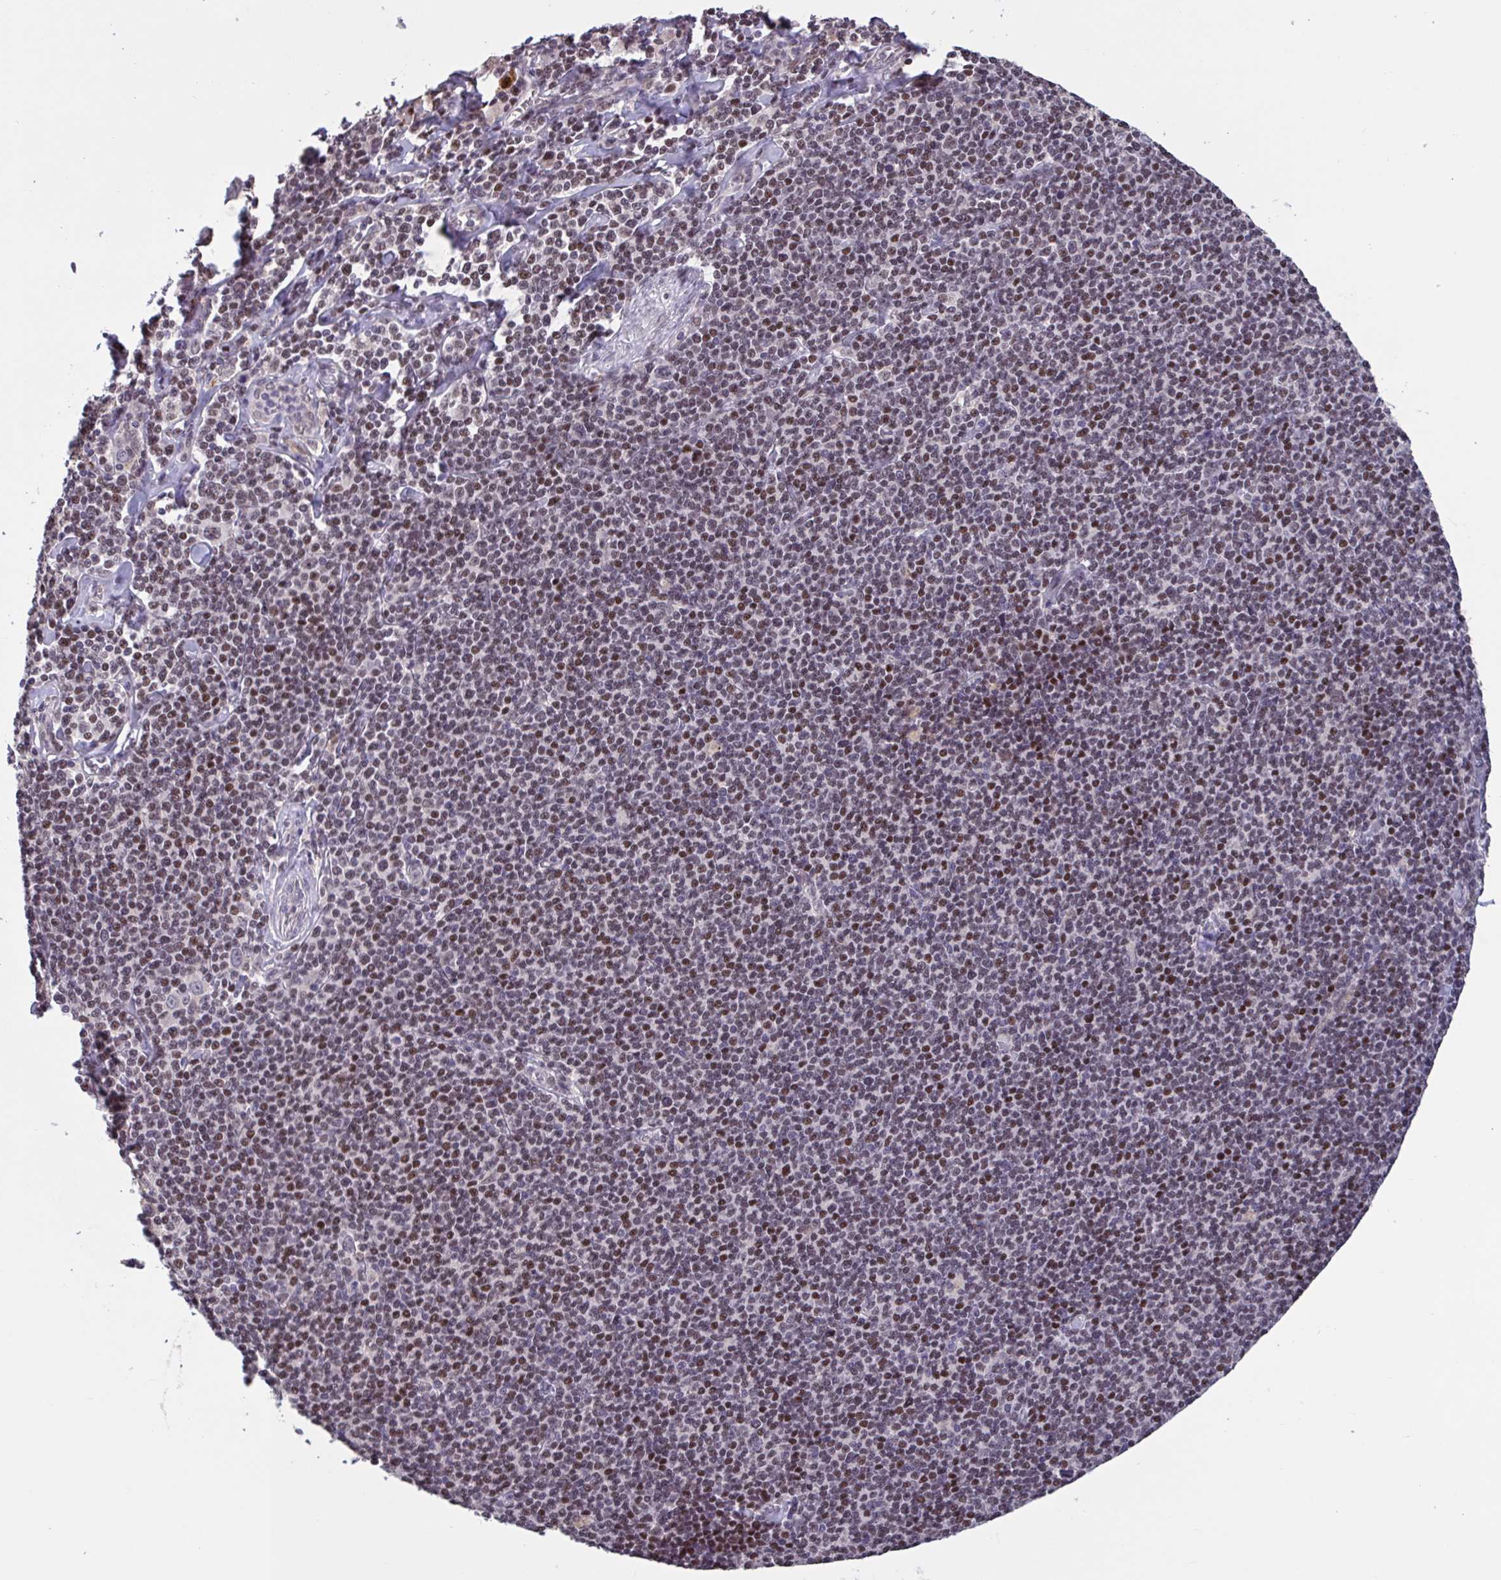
{"staining": {"intensity": "moderate", "quantity": "25%-75%", "location": "nuclear"}, "tissue": "stomach cancer", "cell_type": "Tumor cells", "image_type": "cancer", "snomed": [{"axis": "morphology", "description": "Adenocarcinoma, NOS"}, {"axis": "topography", "description": "Stomach, upper"}], "caption": "Approximately 25%-75% of tumor cells in stomach cancer (adenocarcinoma) display moderate nuclear protein positivity as visualized by brown immunohistochemical staining.", "gene": "ZNF414", "patient": {"sex": "male", "age": 75}}